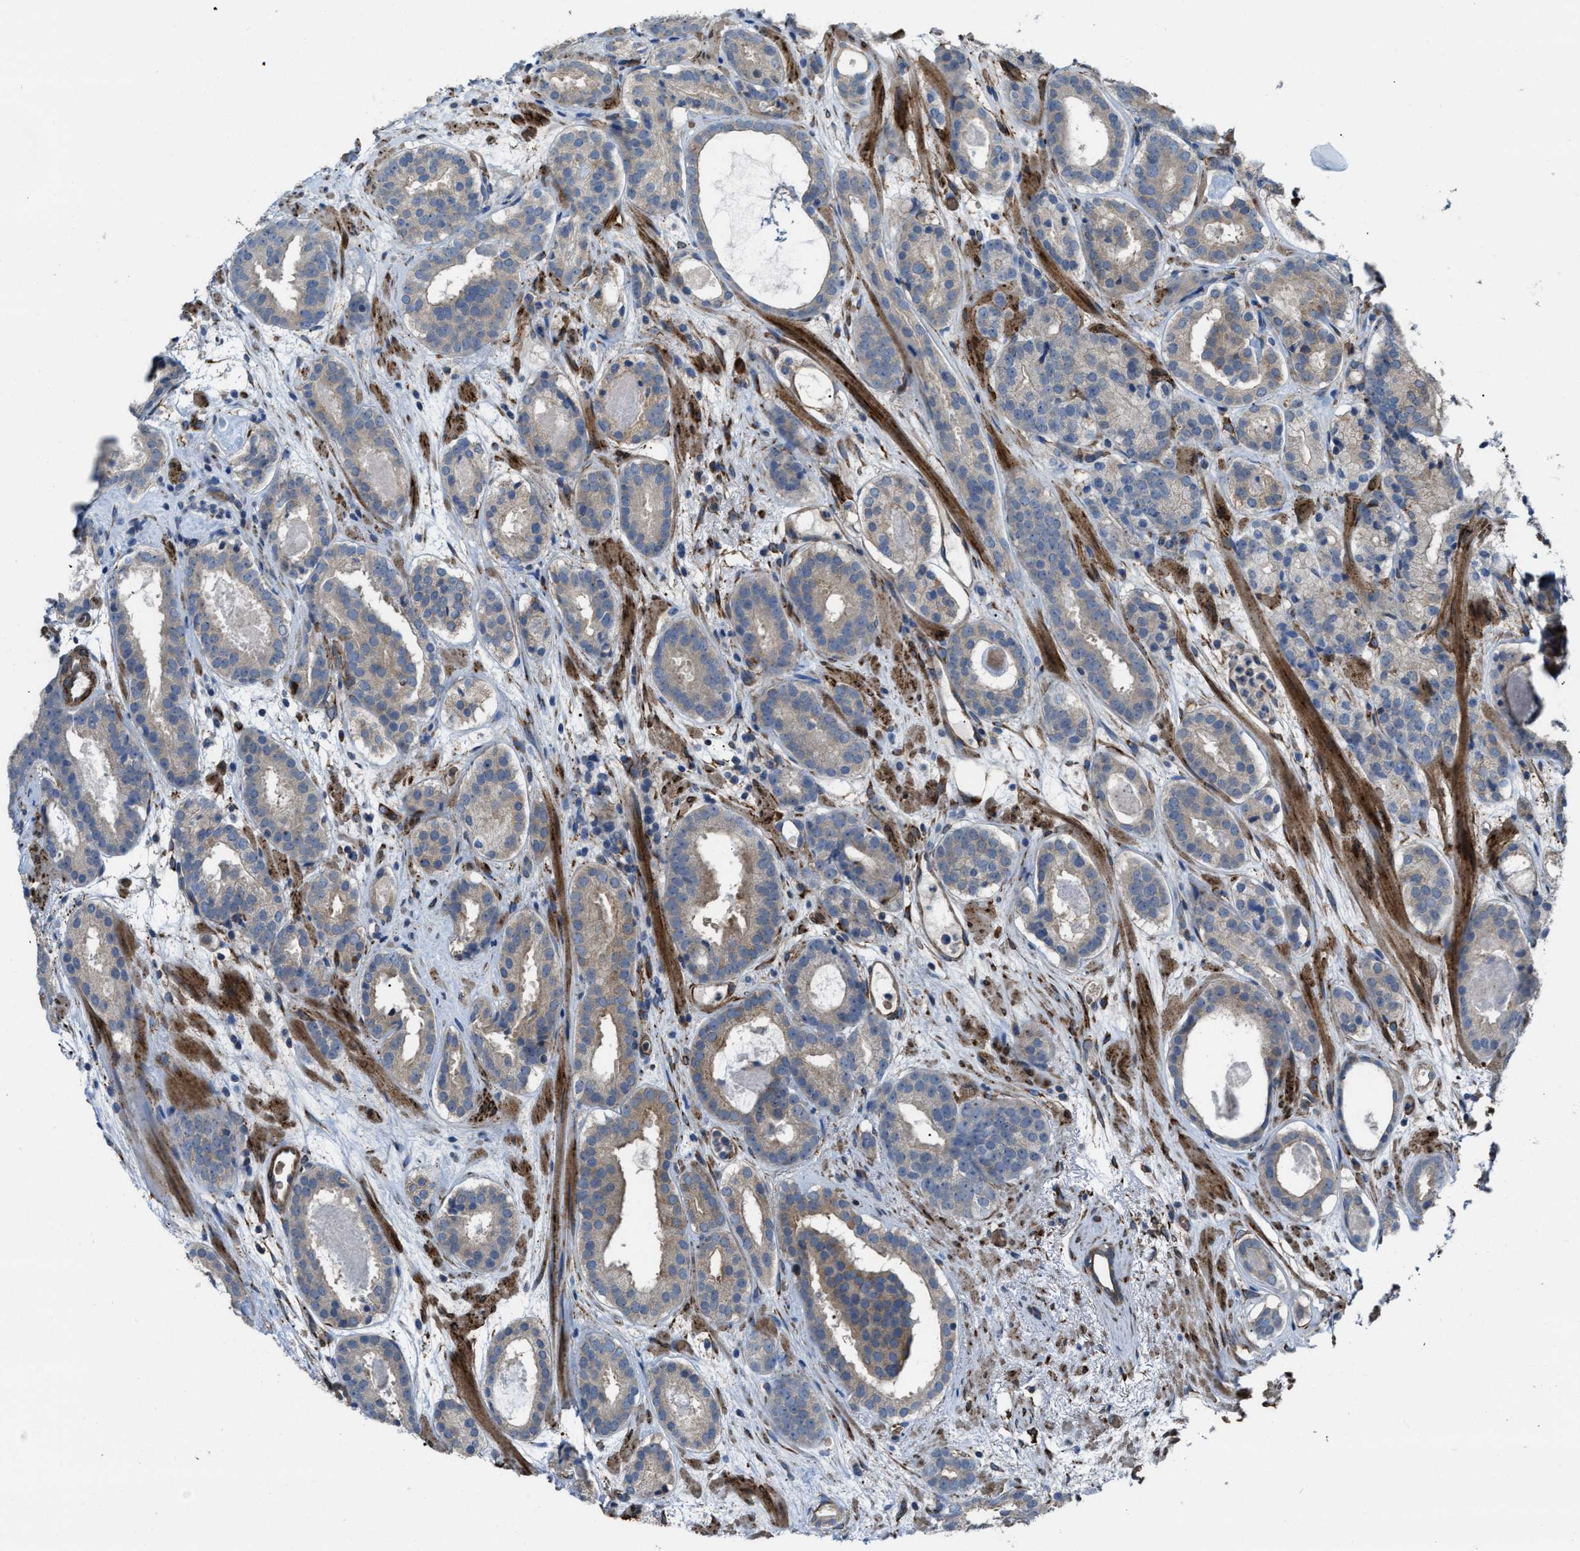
{"staining": {"intensity": "moderate", "quantity": ">75%", "location": "cytoplasmic/membranous"}, "tissue": "prostate cancer", "cell_type": "Tumor cells", "image_type": "cancer", "snomed": [{"axis": "morphology", "description": "Adenocarcinoma, Low grade"}, {"axis": "topography", "description": "Prostate"}], "caption": "Immunohistochemistry (IHC) (DAB (3,3'-diaminobenzidine)) staining of prostate adenocarcinoma (low-grade) exhibits moderate cytoplasmic/membranous protein expression in about >75% of tumor cells.", "gene": "SELENOM", "patient": {"sex": "male", "age": 69}}